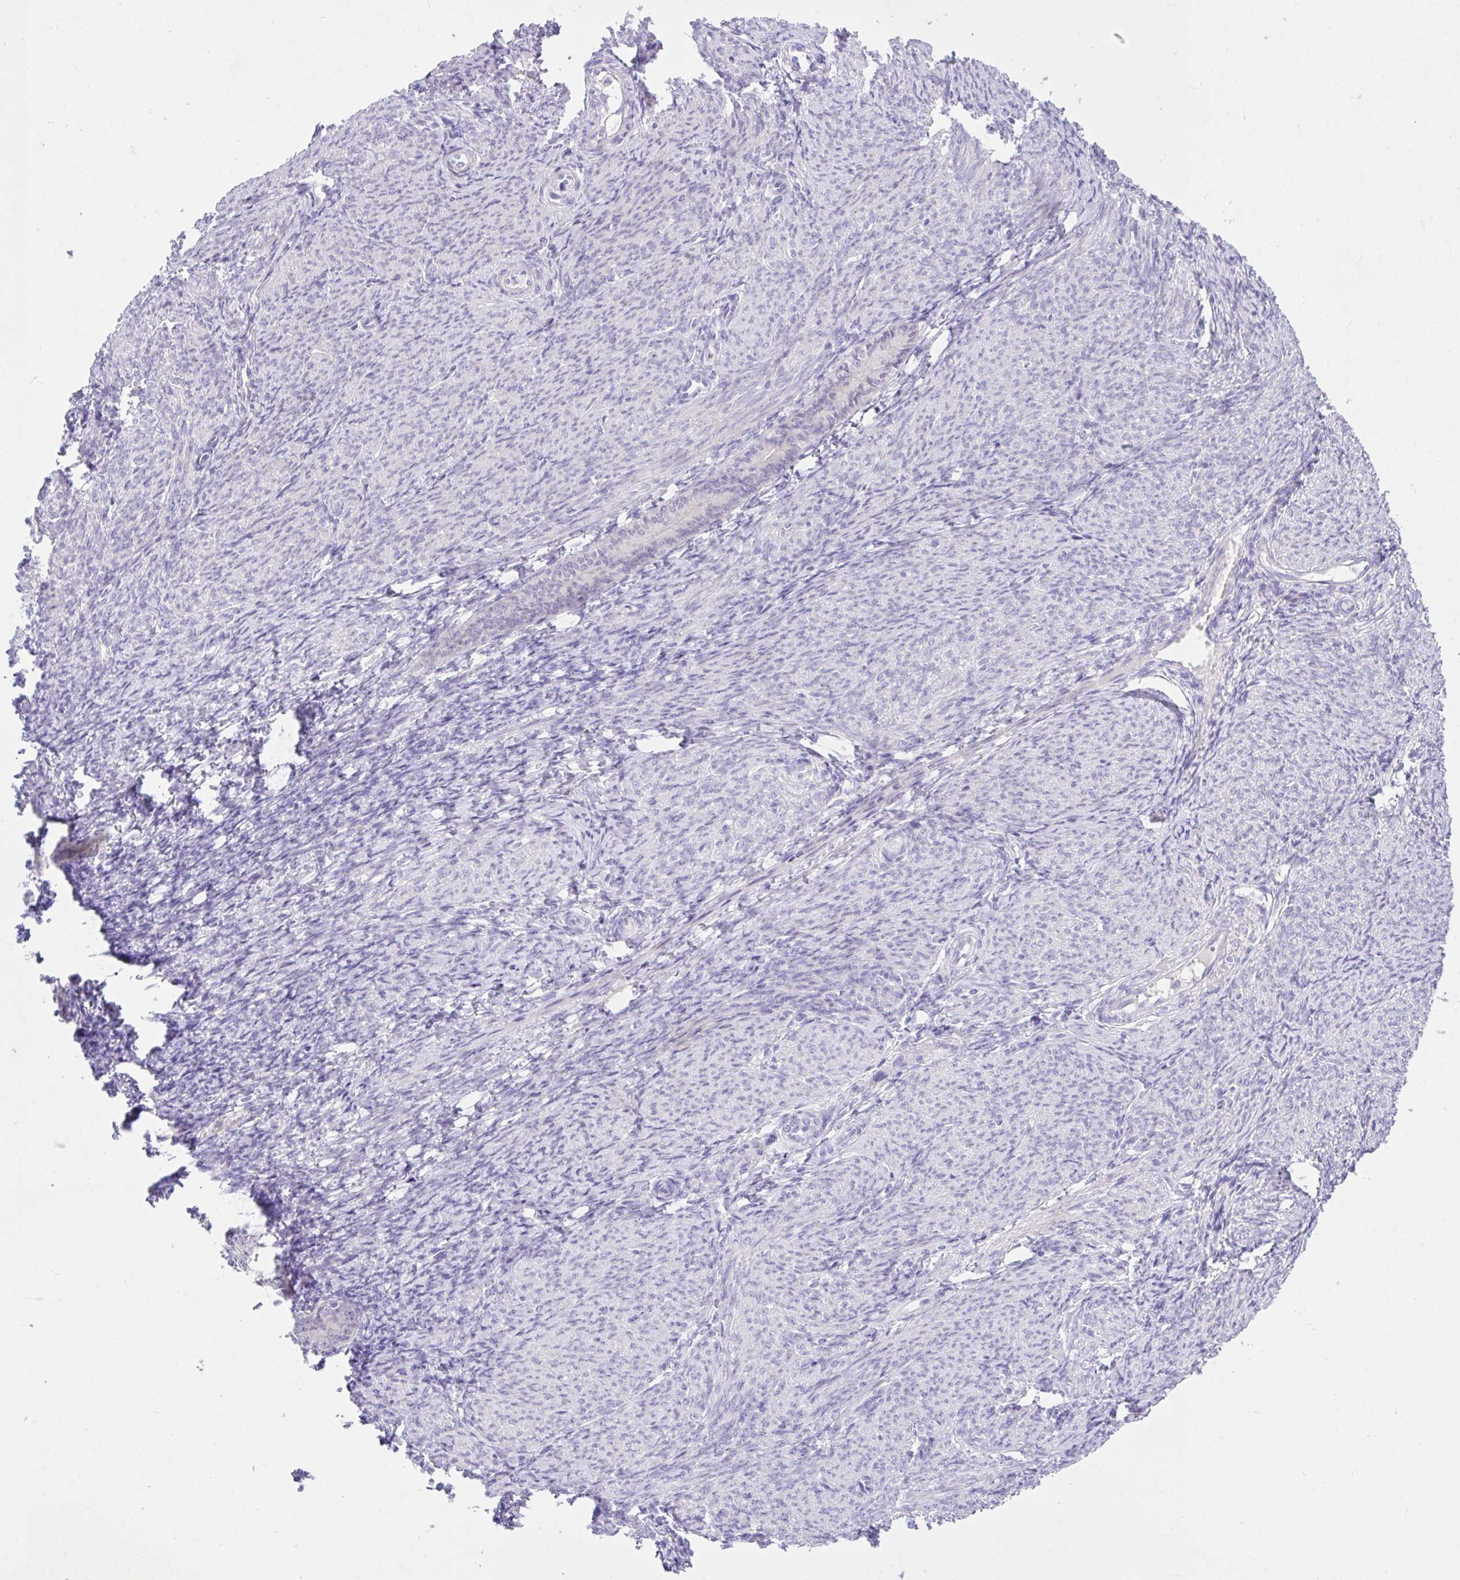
{"staining": {"intensity": "negative", "quantity": "none", "location": "none"}, "tissue": "endometrial cancer", "cell_type": "Tumor cells", "image_type": "cancer", "snomed": [{"axis": "morphology", "description": "Adenocarcinoma, NOS"}, {"axis": "topography", "description": "Endometrium"}], "caption": "IHC of endometrial cancer (adenocarcinoma) demonstrates no expression in tumor cells.", "gene": "ZNF101", "patient": {"sex": "female", "age": 57}}